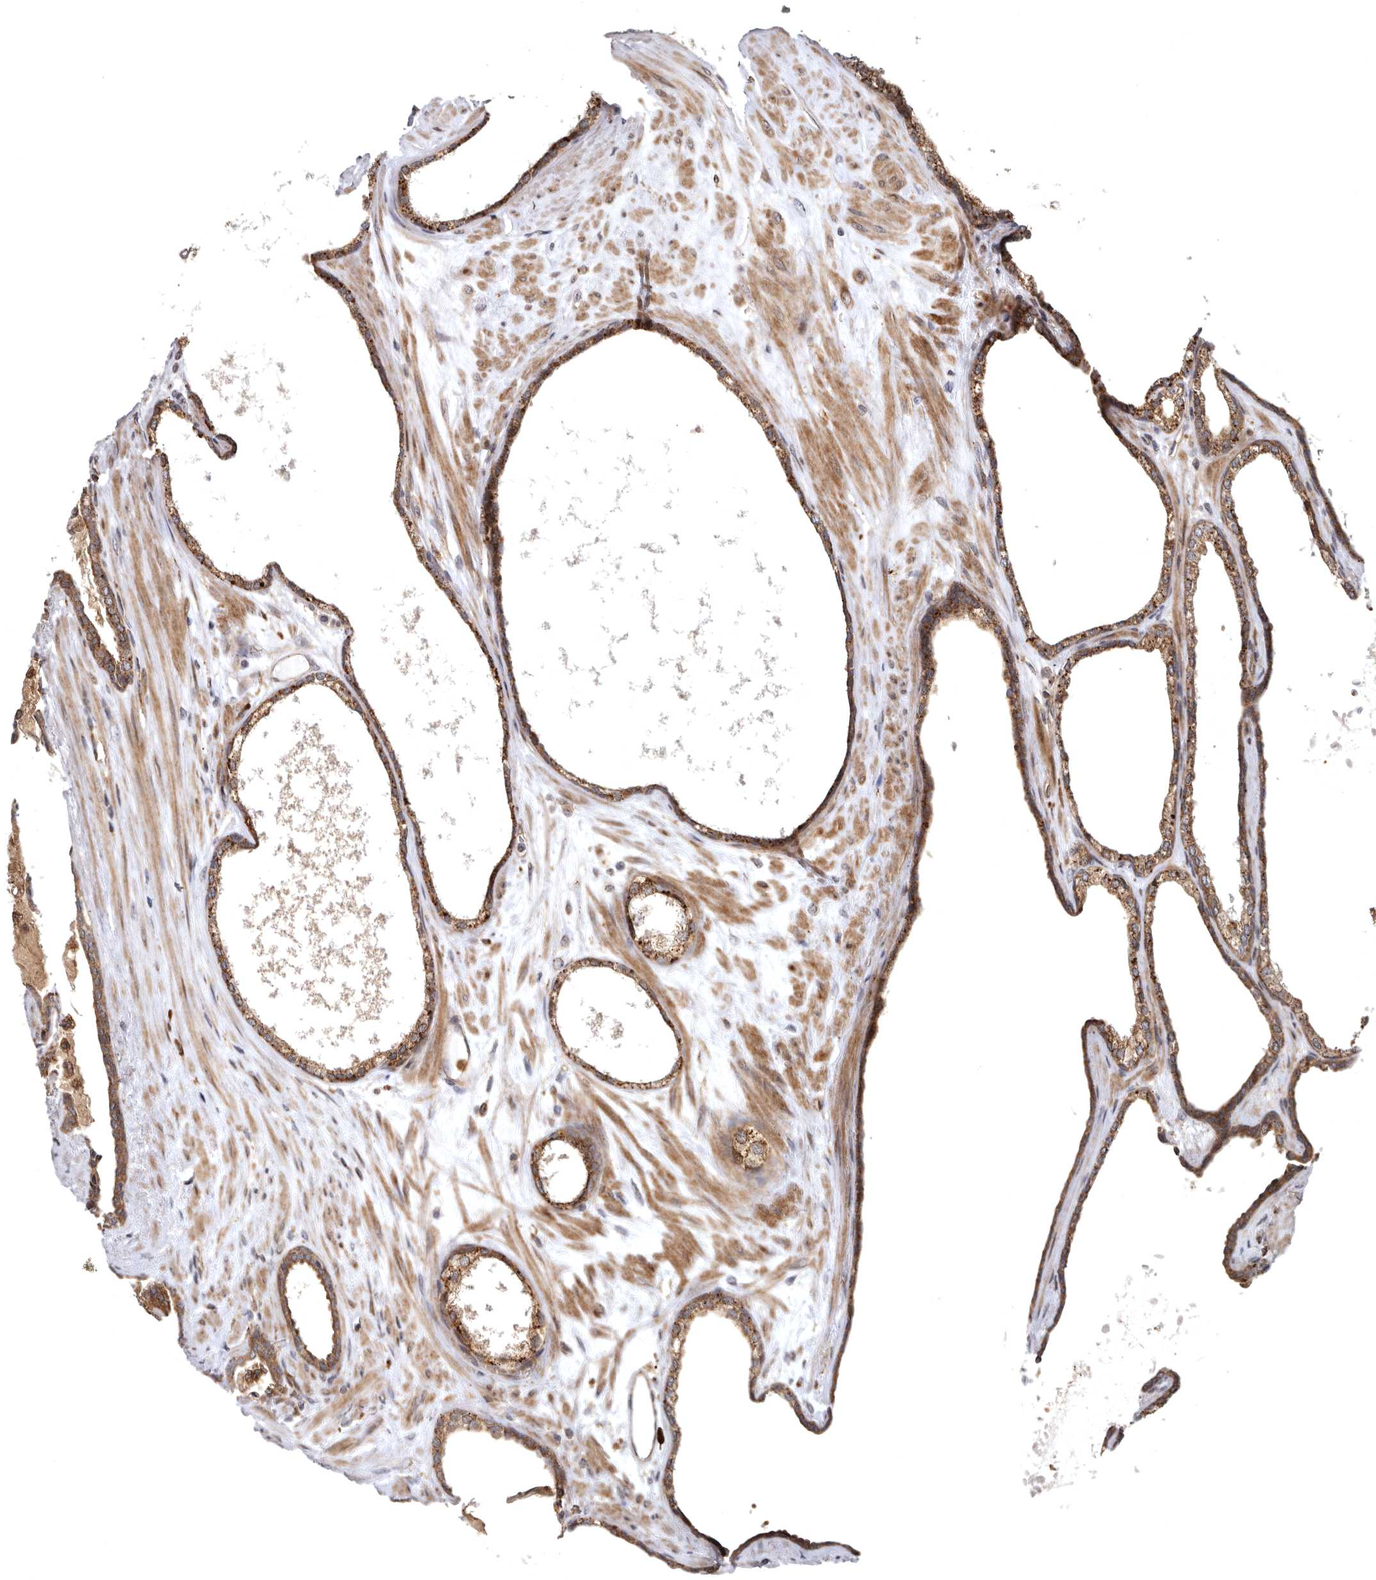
{"staining": {"intensity": "moderate", "quantity": ">75%", "location": "cytoplasmic/membranous"}, "tissue": "prostate cancer", "cell_type": "Tumor cells", "image_type": "cancer", "snomed": [{"axis": "morphology", "description": "Adenocarcinoma, Low grade"}, {"axis": "topography", "description": "Prostate"}], "caption": "Protein staining of prostate adenocarcinoma (low-grade) tissue reveals moderate cytoplasmic/membranous expression in about >75% of tumor cells.", "gene": "FGFR4", "patient": {"sex": "male", "age": 70}}